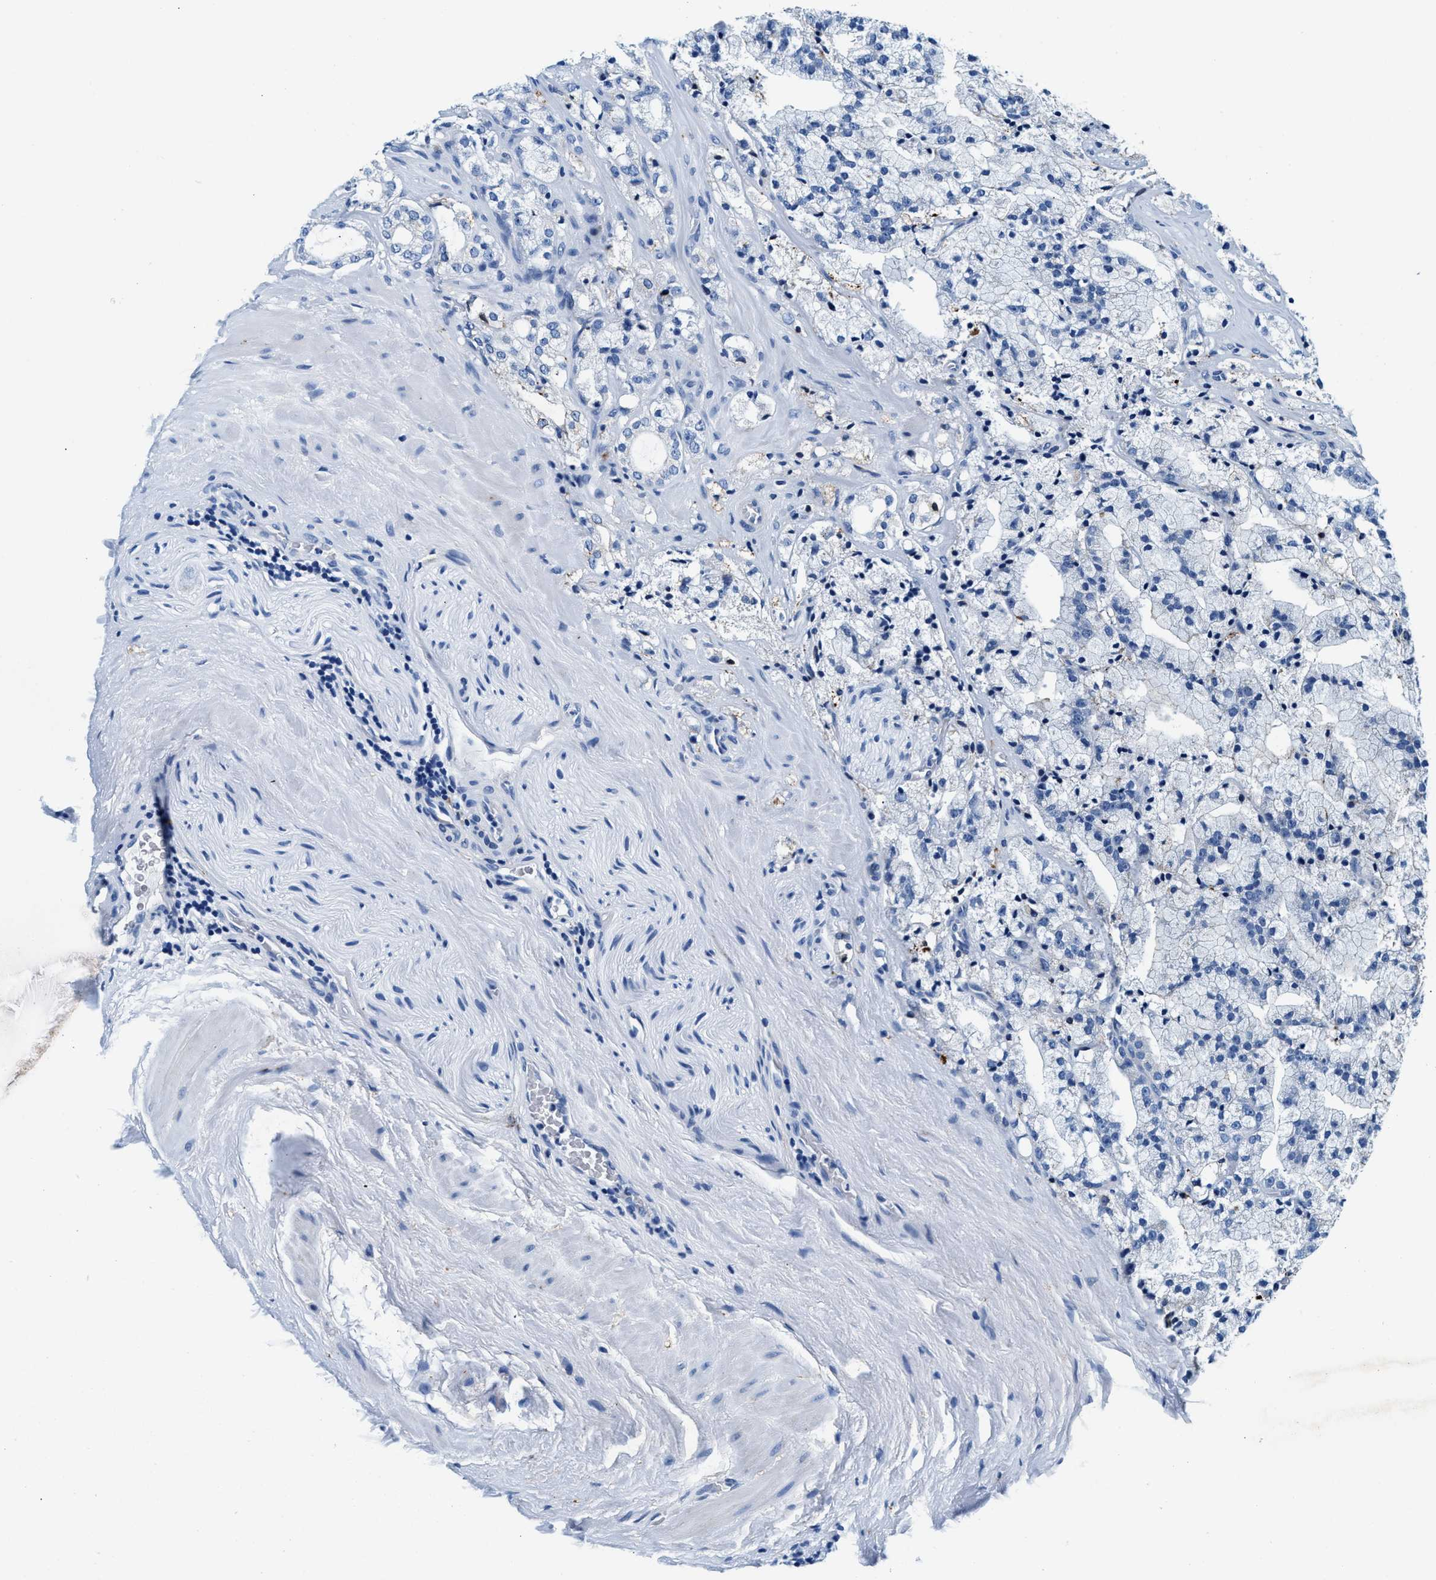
{"staining": {"intensity": "negative", "quantity": "none", "location": "none"}, "tissue": "prostate cancer", "cell_type": "Tumor cells", "image_type": "cancer", "snomed": [{"axis": "morphology", "description": "Adenocarcinoma, High grade"}, {"axis": "topography", "description": "Prostate"}], "caption": "Photomicrograph shows no protein staining in tumor cells of prostate cancer tissue. (Brightfield microscopy of DAB (3,3'-diaminobenzidine) immunohistochemistry at high magnification).", "gene": "SLFN11", "patient": {"sex": "male", "age": 64}}